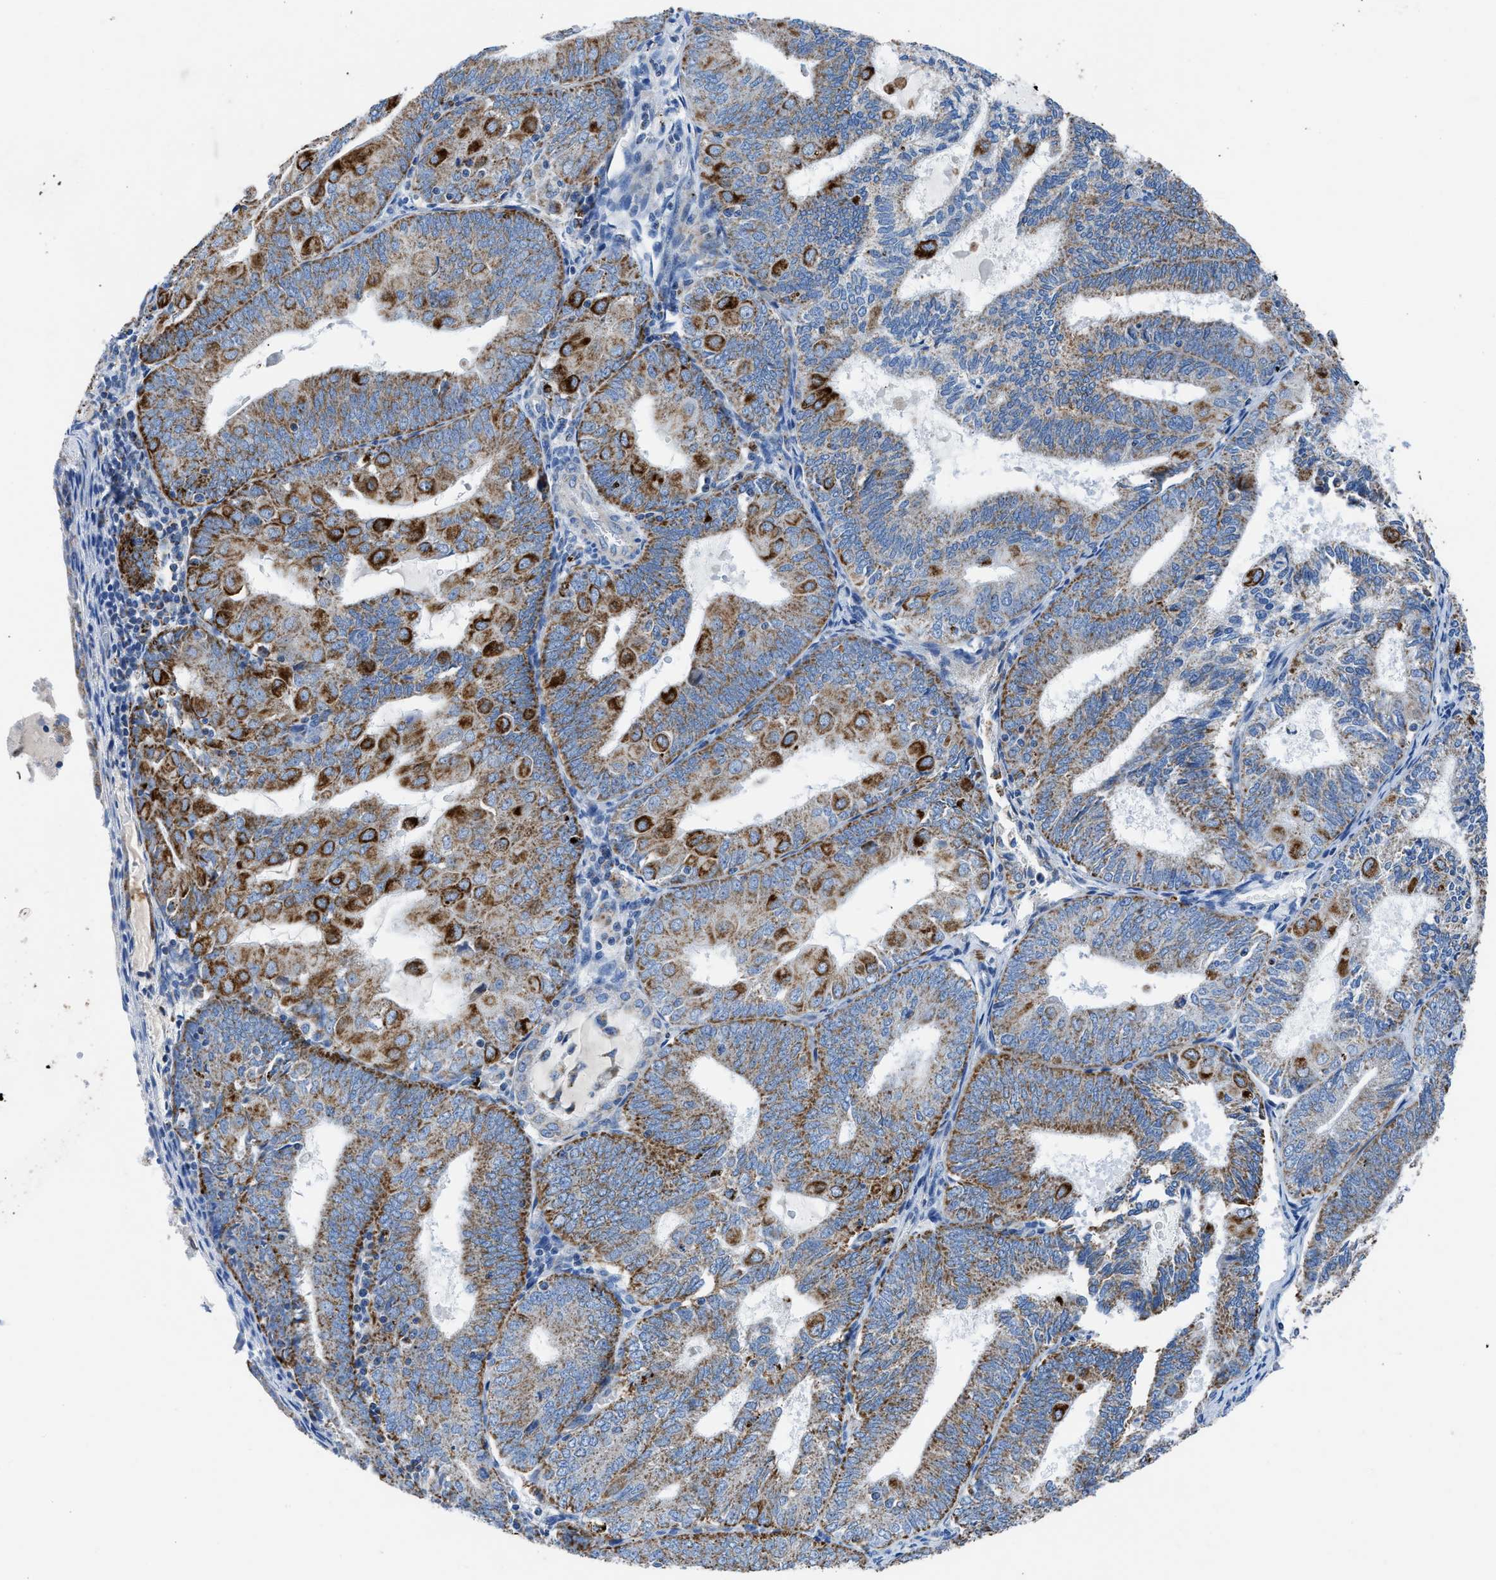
{"staining": {"intensity": "strong", "quantity": "25%-75%", "location": "cytoplasmic/membranous"}, "tissue": "endometrial cancer", "cell_type": "Tumor cells", "image_type": "cancer", "snomed": [{"axis": "morphology", "description": "Adenocarcinoma, NOS"}, {"axis": "topography", "description": "Endometrium"}], "caption": "A brown stain highlights strong cytoplasmic/membranous positivity of a protein in human endometrial cancer tumor cells.", "gene": "ZDHHC3", "patient": {"sex": "female", "age": 81}}